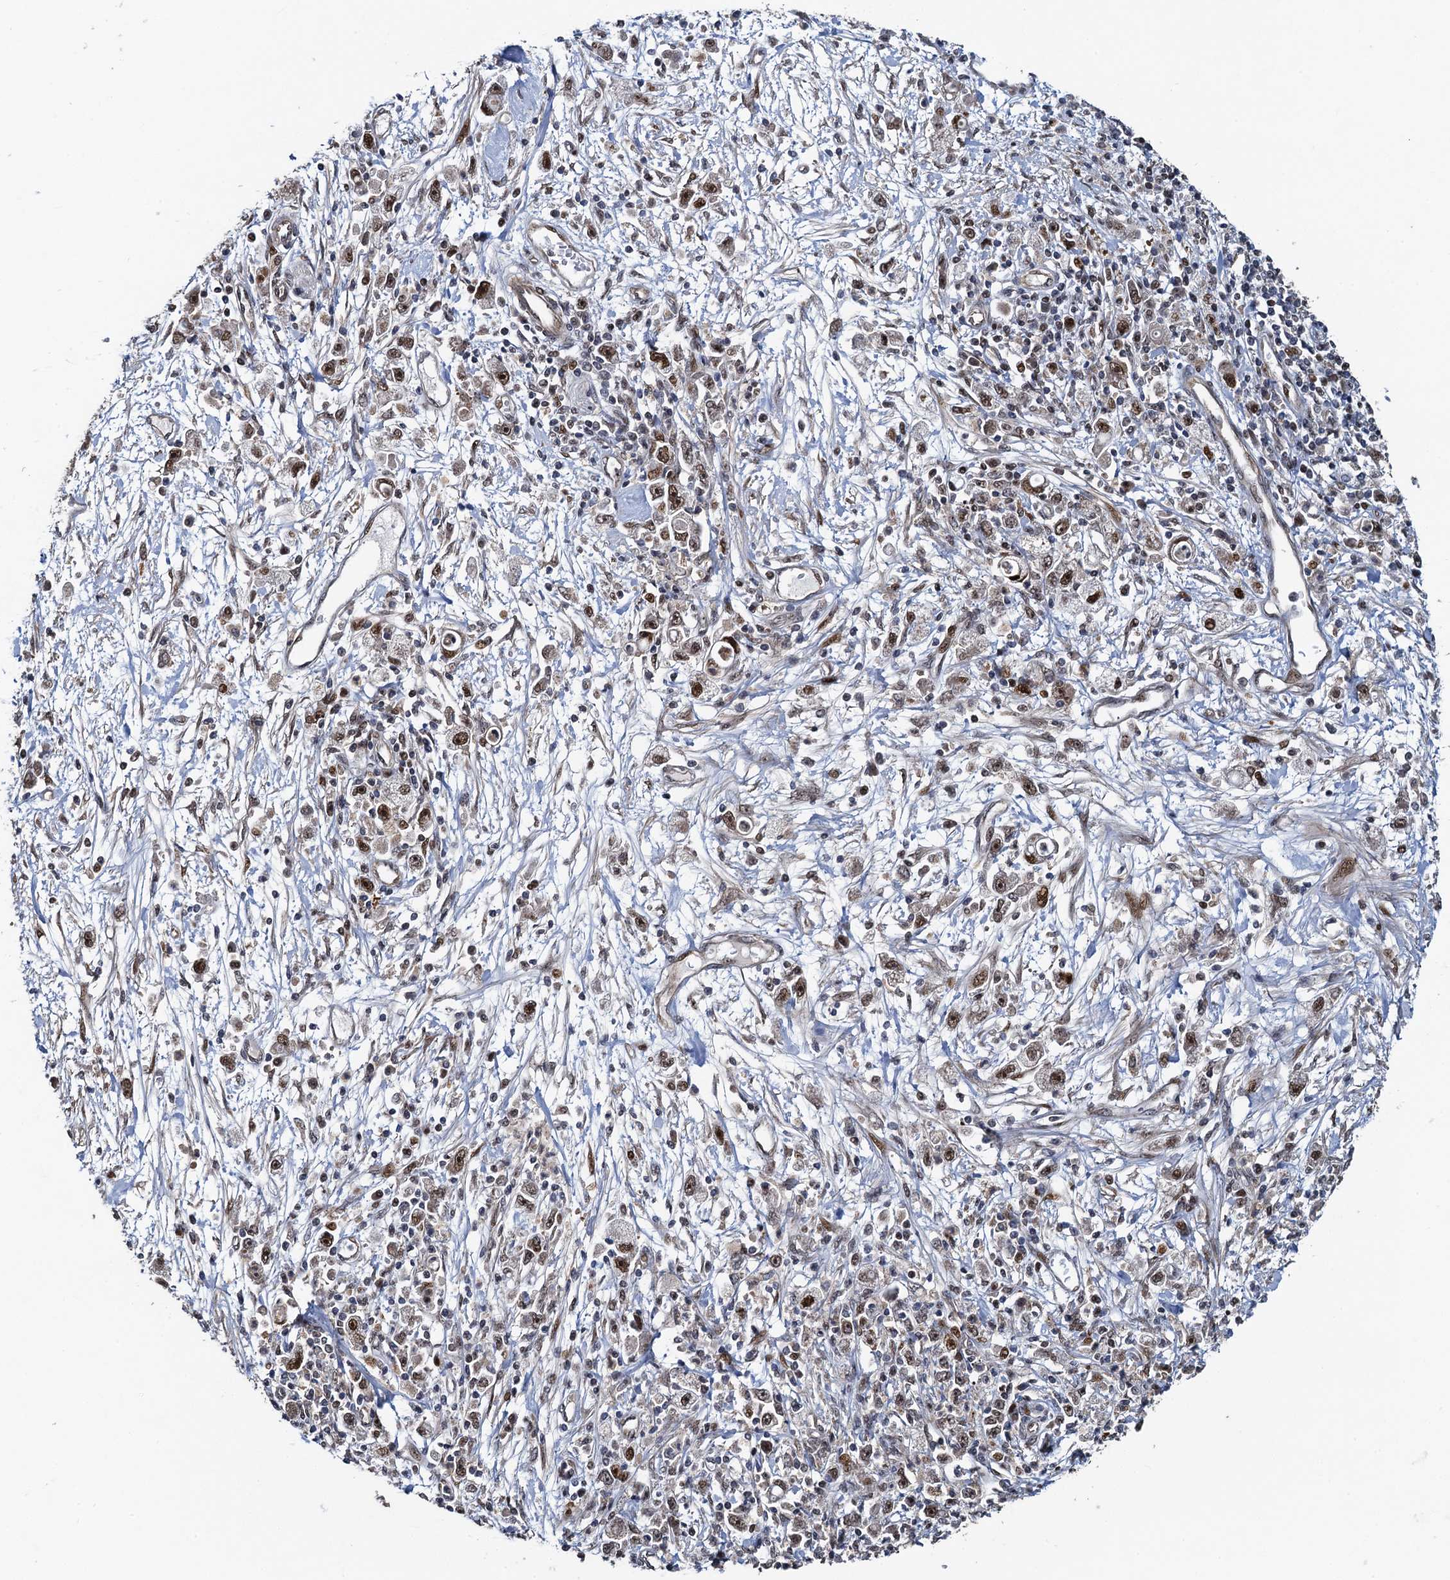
{"staining": {"intensity": "moderate", "quantity": ">75%", "location": "nuclear"}, "tissue": "stomach cancer", "cell_type": "Tumor cells", "image_type": "cancer", "snomed": [{"axis": "morphology", "description": "Adenocarcinoma, NOS"}, {"axis": "topography", "description": "Stomach"}], "caption": "There is medium levels of moderate nuclear positivity in tumor cells of stomach adenocarcinoma, as demonstrated by immunohistochemical staining (brown color).", "gene": "ATOSA", "patient": {"sex": "female", "age": 59}}